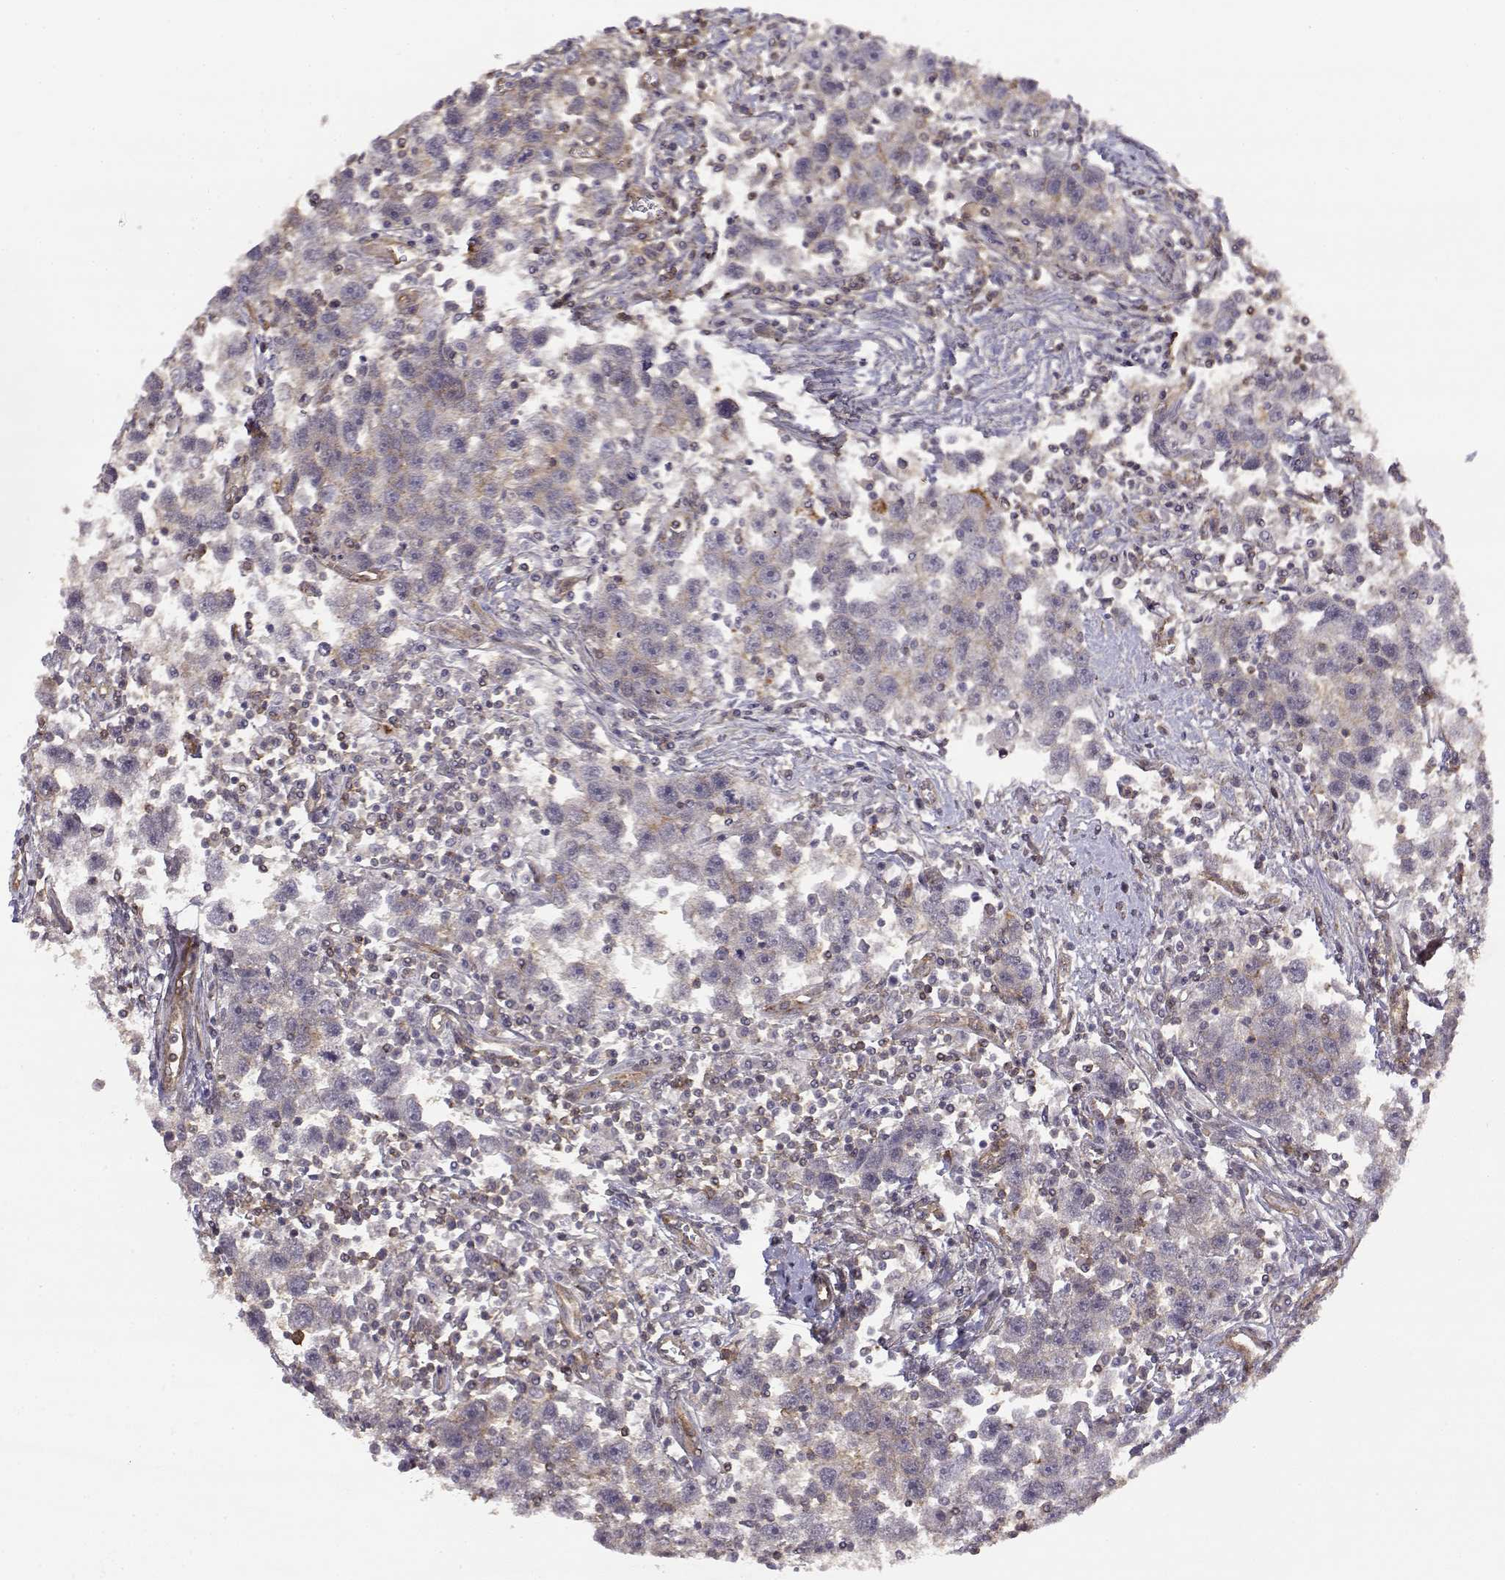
{"staining": {"intensity": "weak", "quantity": "<25%", "location": "cytoplasmic/membranous"}, "tissue": "testis cancer", "cell_type": "Tumor cells", "image_type": "cancer", "snomed": [{"axis": "morphology", "description": "Seminoma, NOS"}, {"axis": "topography", "description": "Testis"}], "caption": "Tumor cells are negative for brown protein staining in testis cancer.", "gene": "IFITM1", "patient": {"sex": "male", "age": 30}}